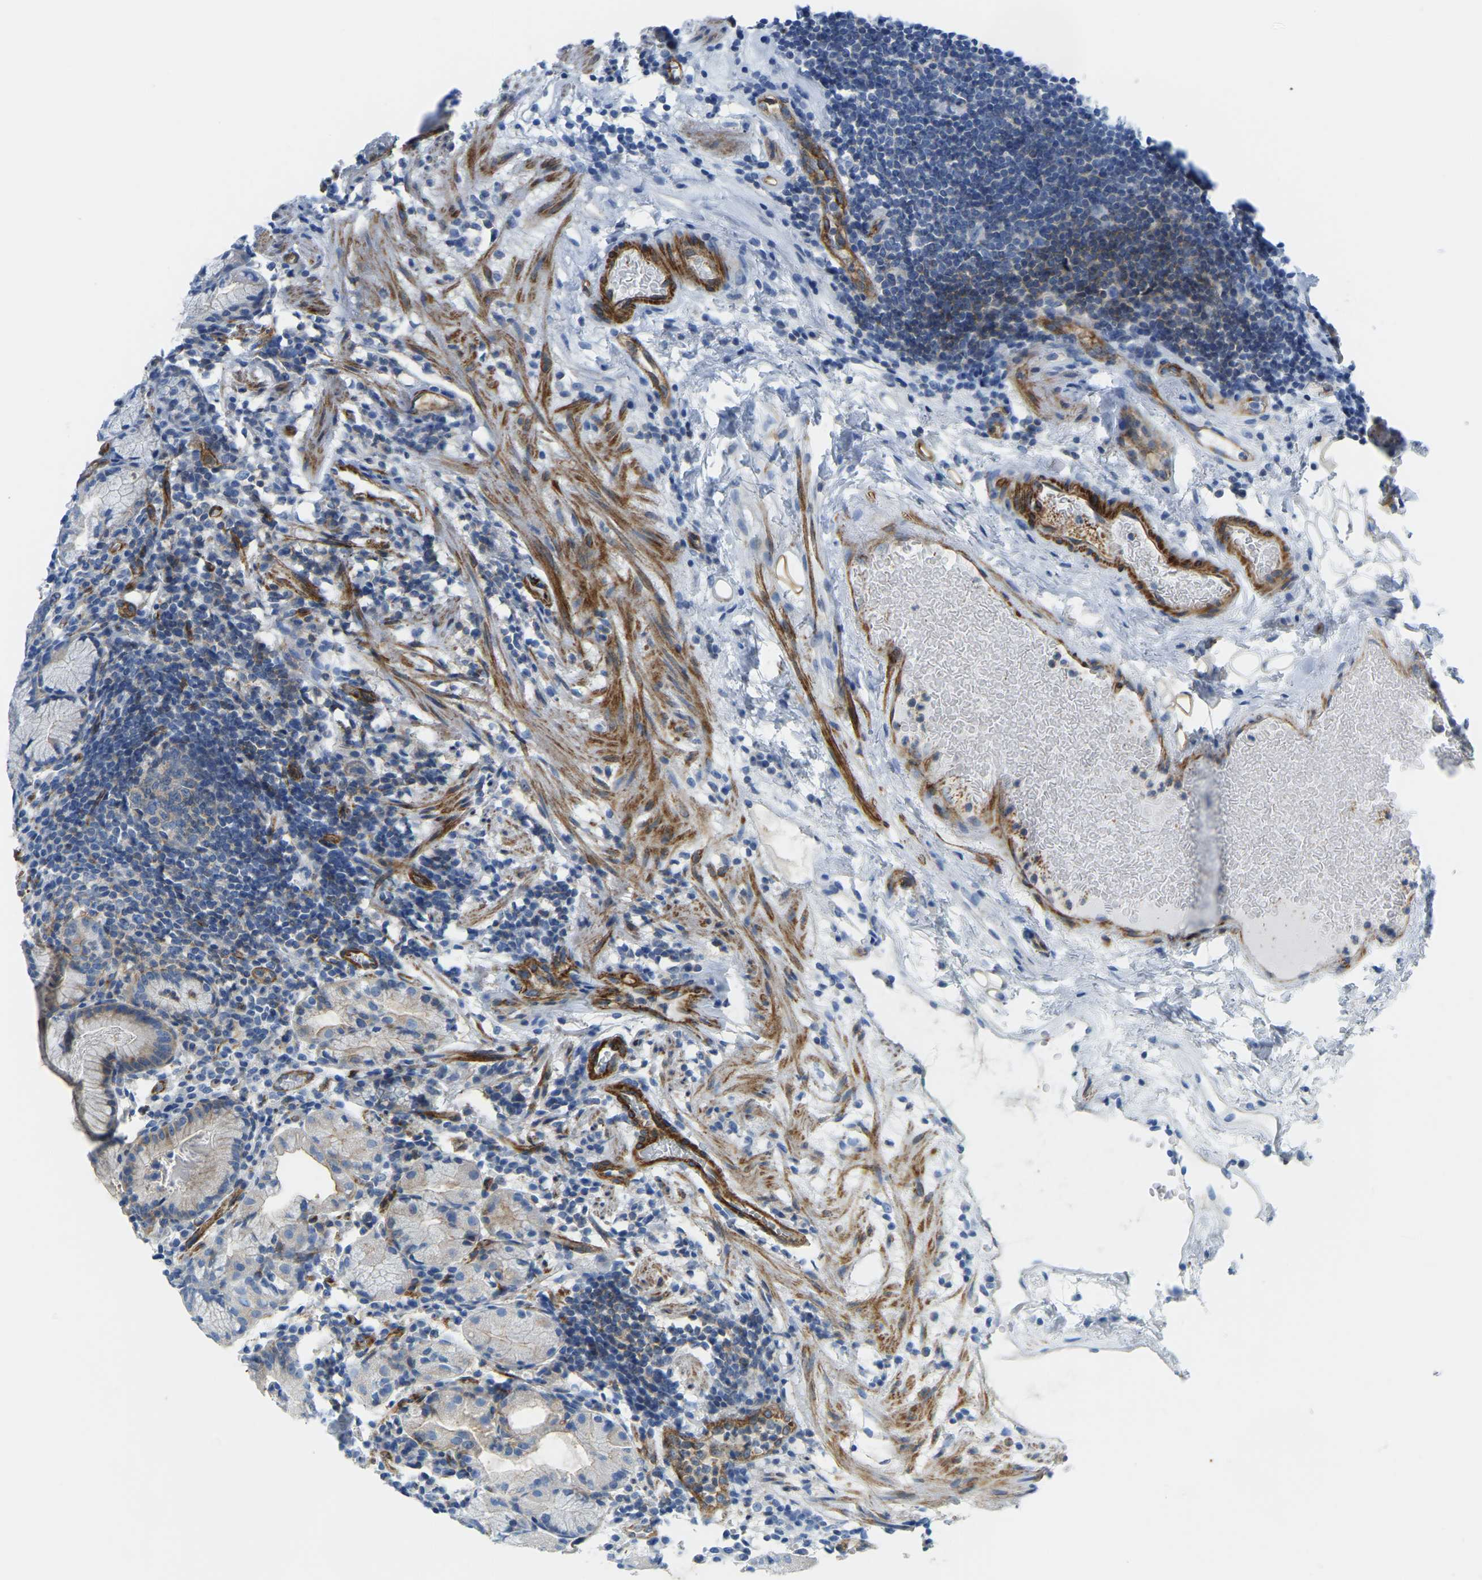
{"staining": {"intensity": "moderate", "quantity": "<25%", "location": "cytoplasmic/membranous"}, "tissue": "stomach", "cell_type": "Glandular cells", "image_type": "normal", "snomed": [{"axis": "morphology", "description": "Normal tissue, NOS"}, {"axis": "topography", "description": "Stomach"}, {"axis": "topography", "description": "Stomach, lower"}], "caption": "Immunohistochemical staining of unremarkable human stomach displays moderate cytoplasmic/membranous protein positivity in approximately <25% of glandular cells. (DAB IHC, brown staining for protein, blue staining for nuclei).", "gene": "MYL3", "patient": {"sex": "female", "age": 75}}